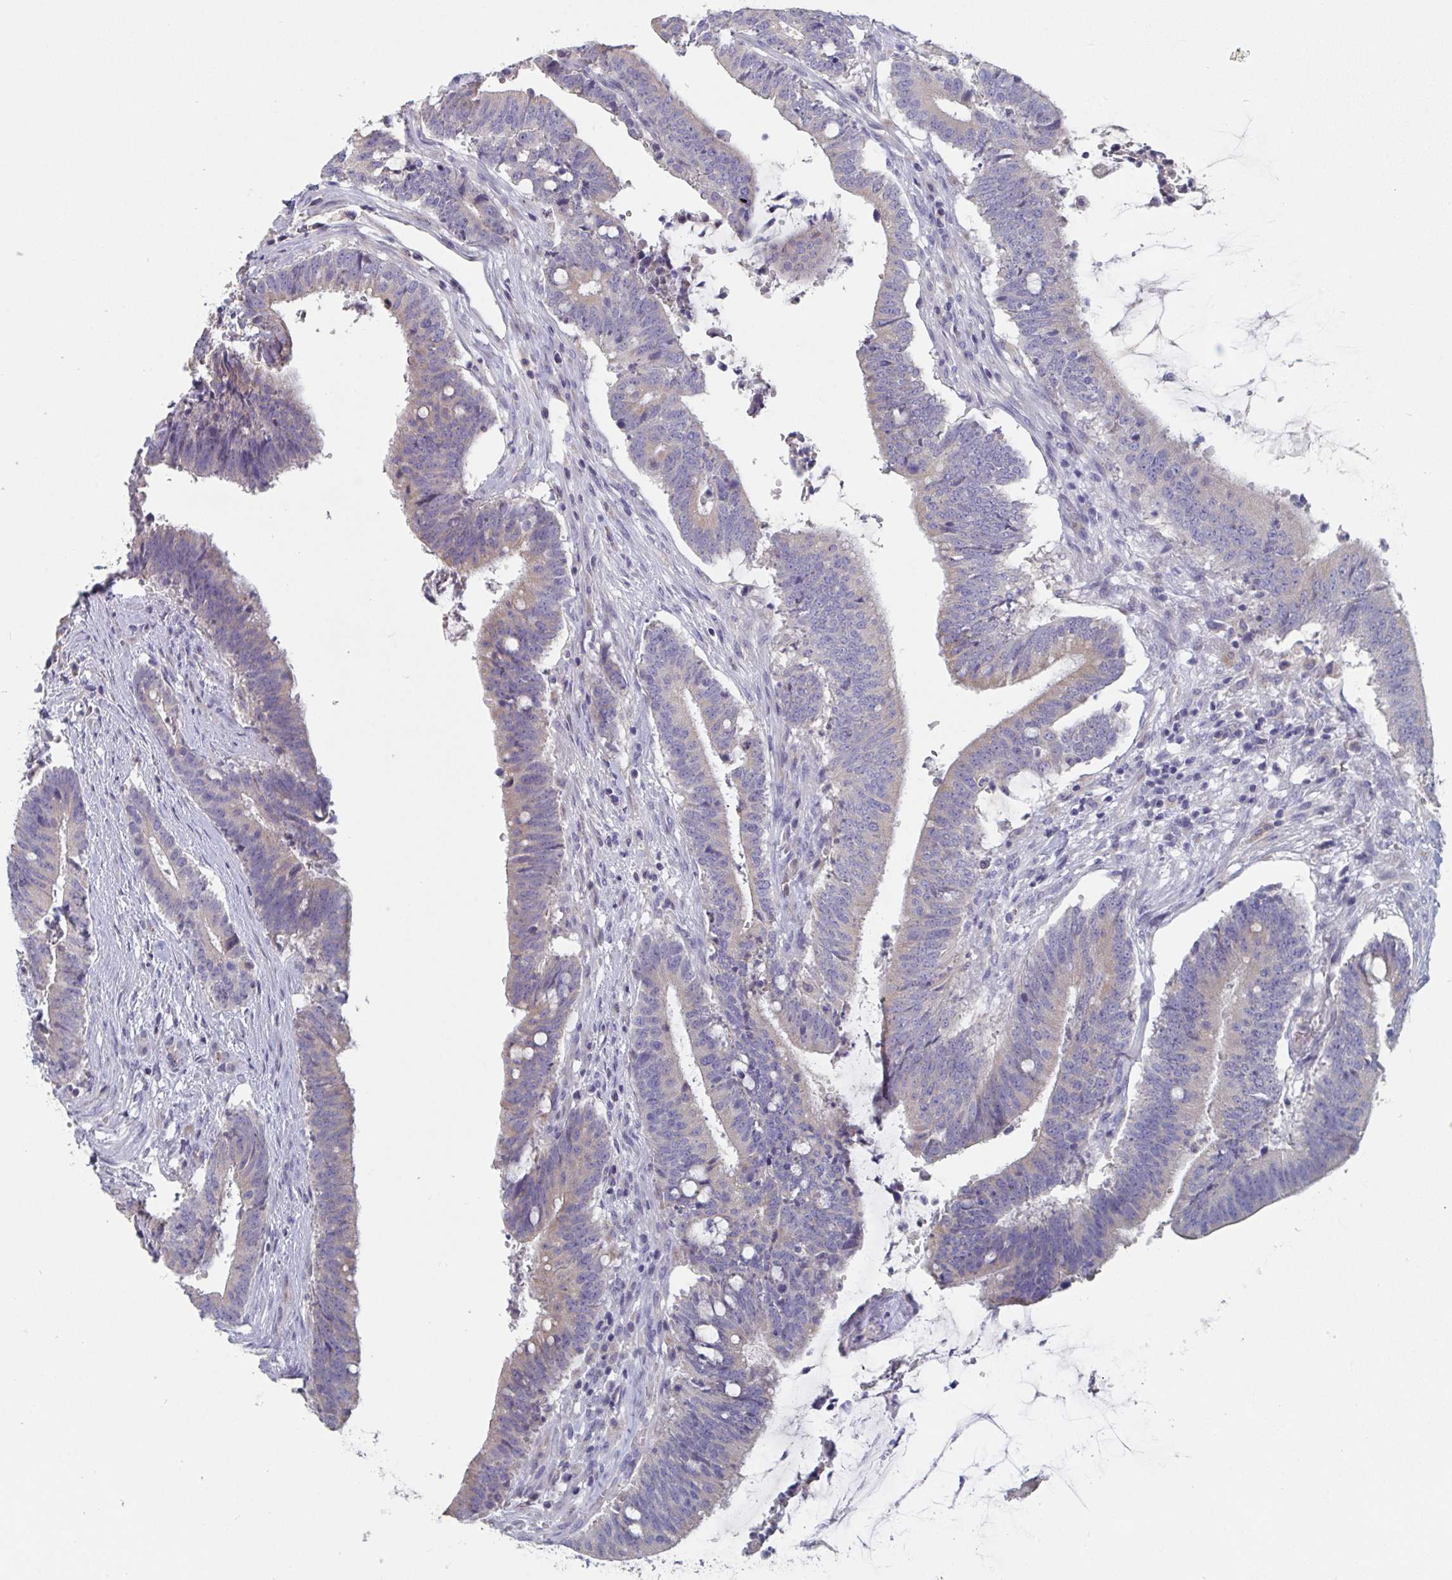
{"staining": {"intensity": "weak", "quantity": "25%-75%", "location": "cytoplasmic/membranous"}, "tissue": "colorectal cancer", "cell_type": "Tumor cells", "image_type": "cancer", "snomed": [{"axis": "morphology", "description": "Adenocarcinoma, NOS"}, {"axis": "topography", "description": "Colon"}], "caption": "Human colorectal adenocarcinoma stained for a protein (brown) demonstrates weak cytoplasmic/membranous positive positivity in approximately 25%-75% of tumor cells.", "gene": "ABHD16A", "patient": {"sex": "female", "age": 43}}